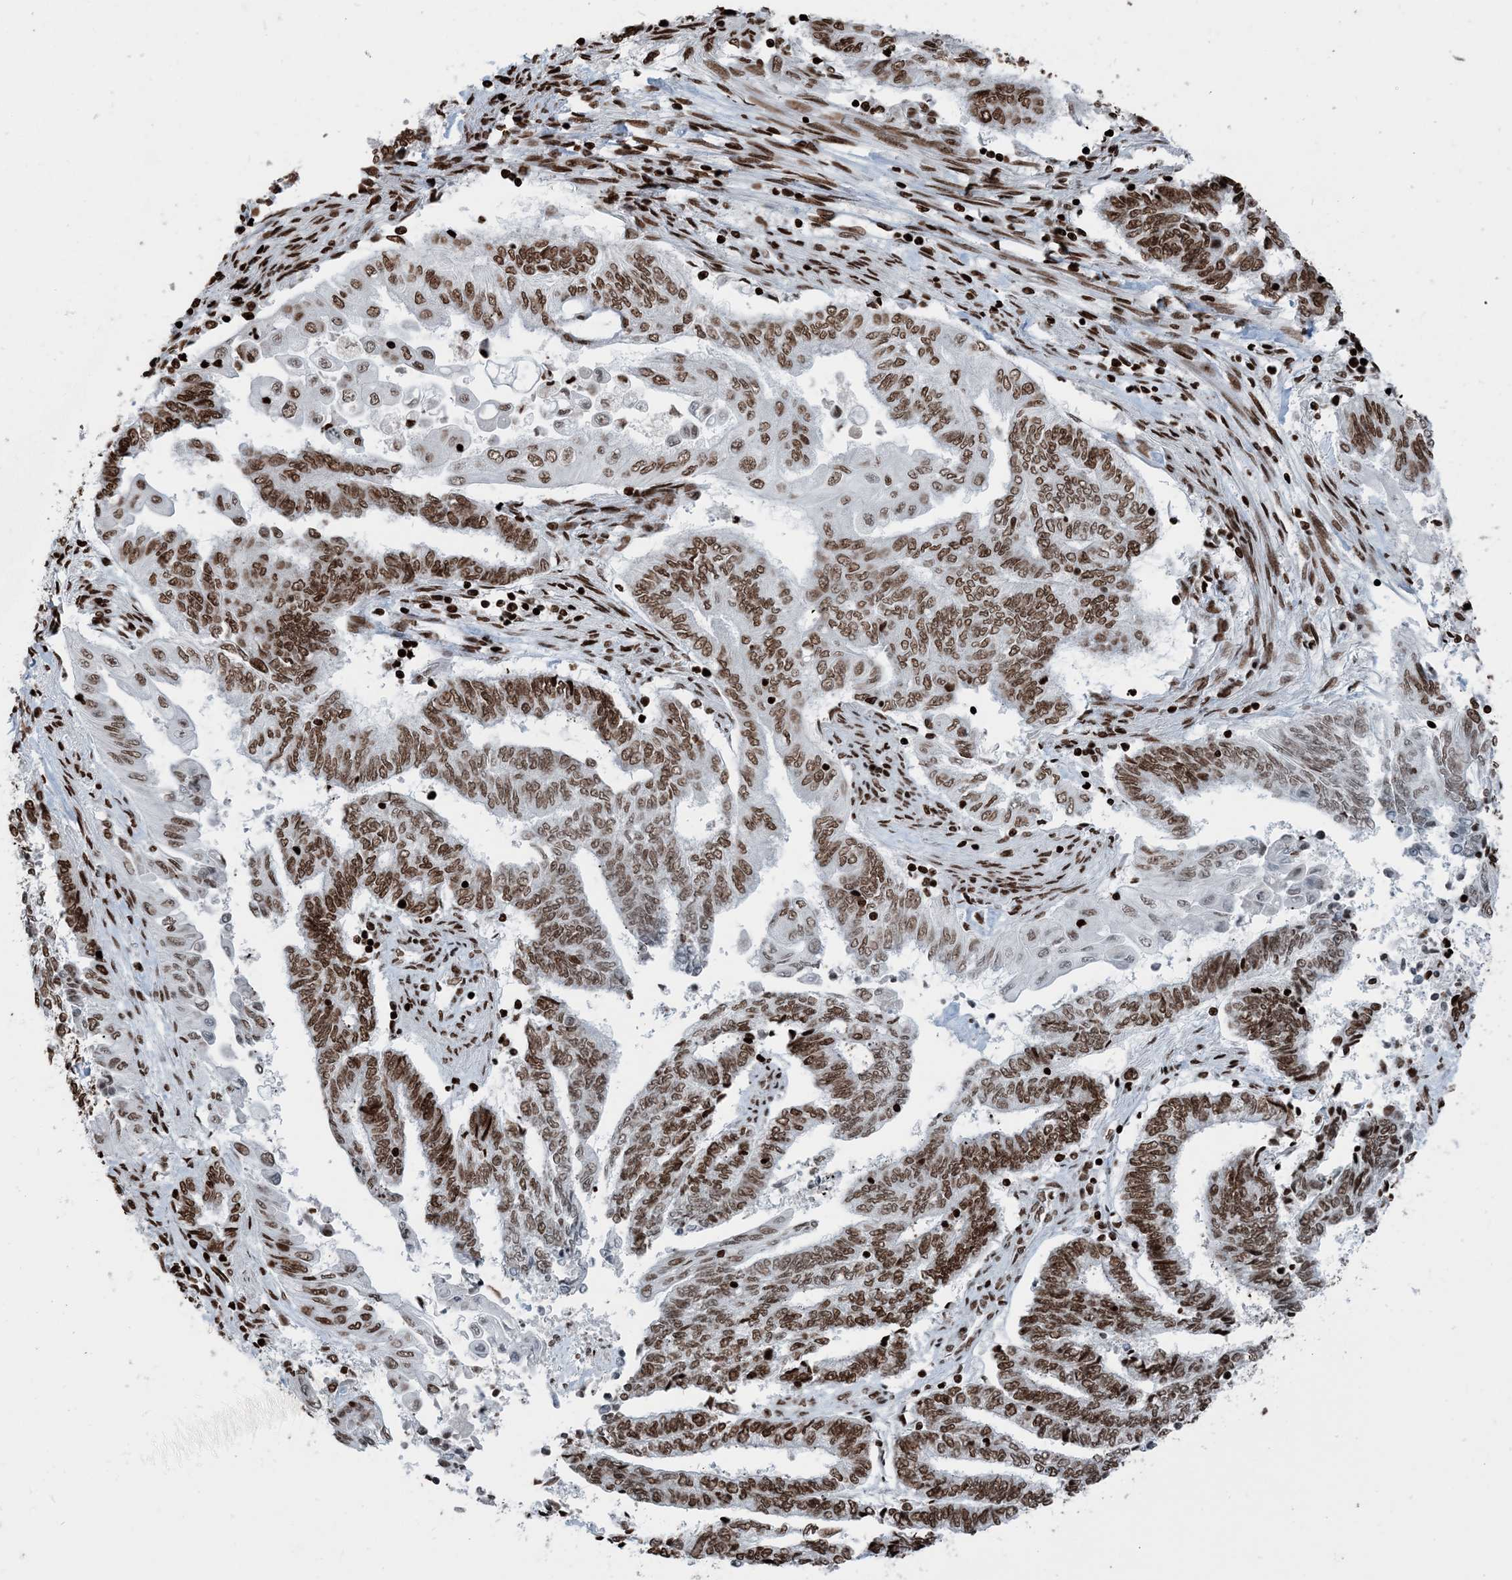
{"staining": {"intensity": "strong", "quantity": ">75%", "location": "nuclear"}, "tissue": "endometrial cancer", "cell_type": "Tumor cells", "image_type": "cancer", "snomed": [{"axis": "morphology", "description": "Adenocarcinoma, NOS"}, {"axis": "topography", "description": "Uterus"}, {"axis": "topography", "description": "Endometrium"}], "caption": "Adenocarcinoma (endometrial) stained for a protein (brown) exhibits strong nuclear positive positivity in about >75% of tumor cells.", "gene": "H3-3B", "patient": {"sex": "female", "age": 70}}